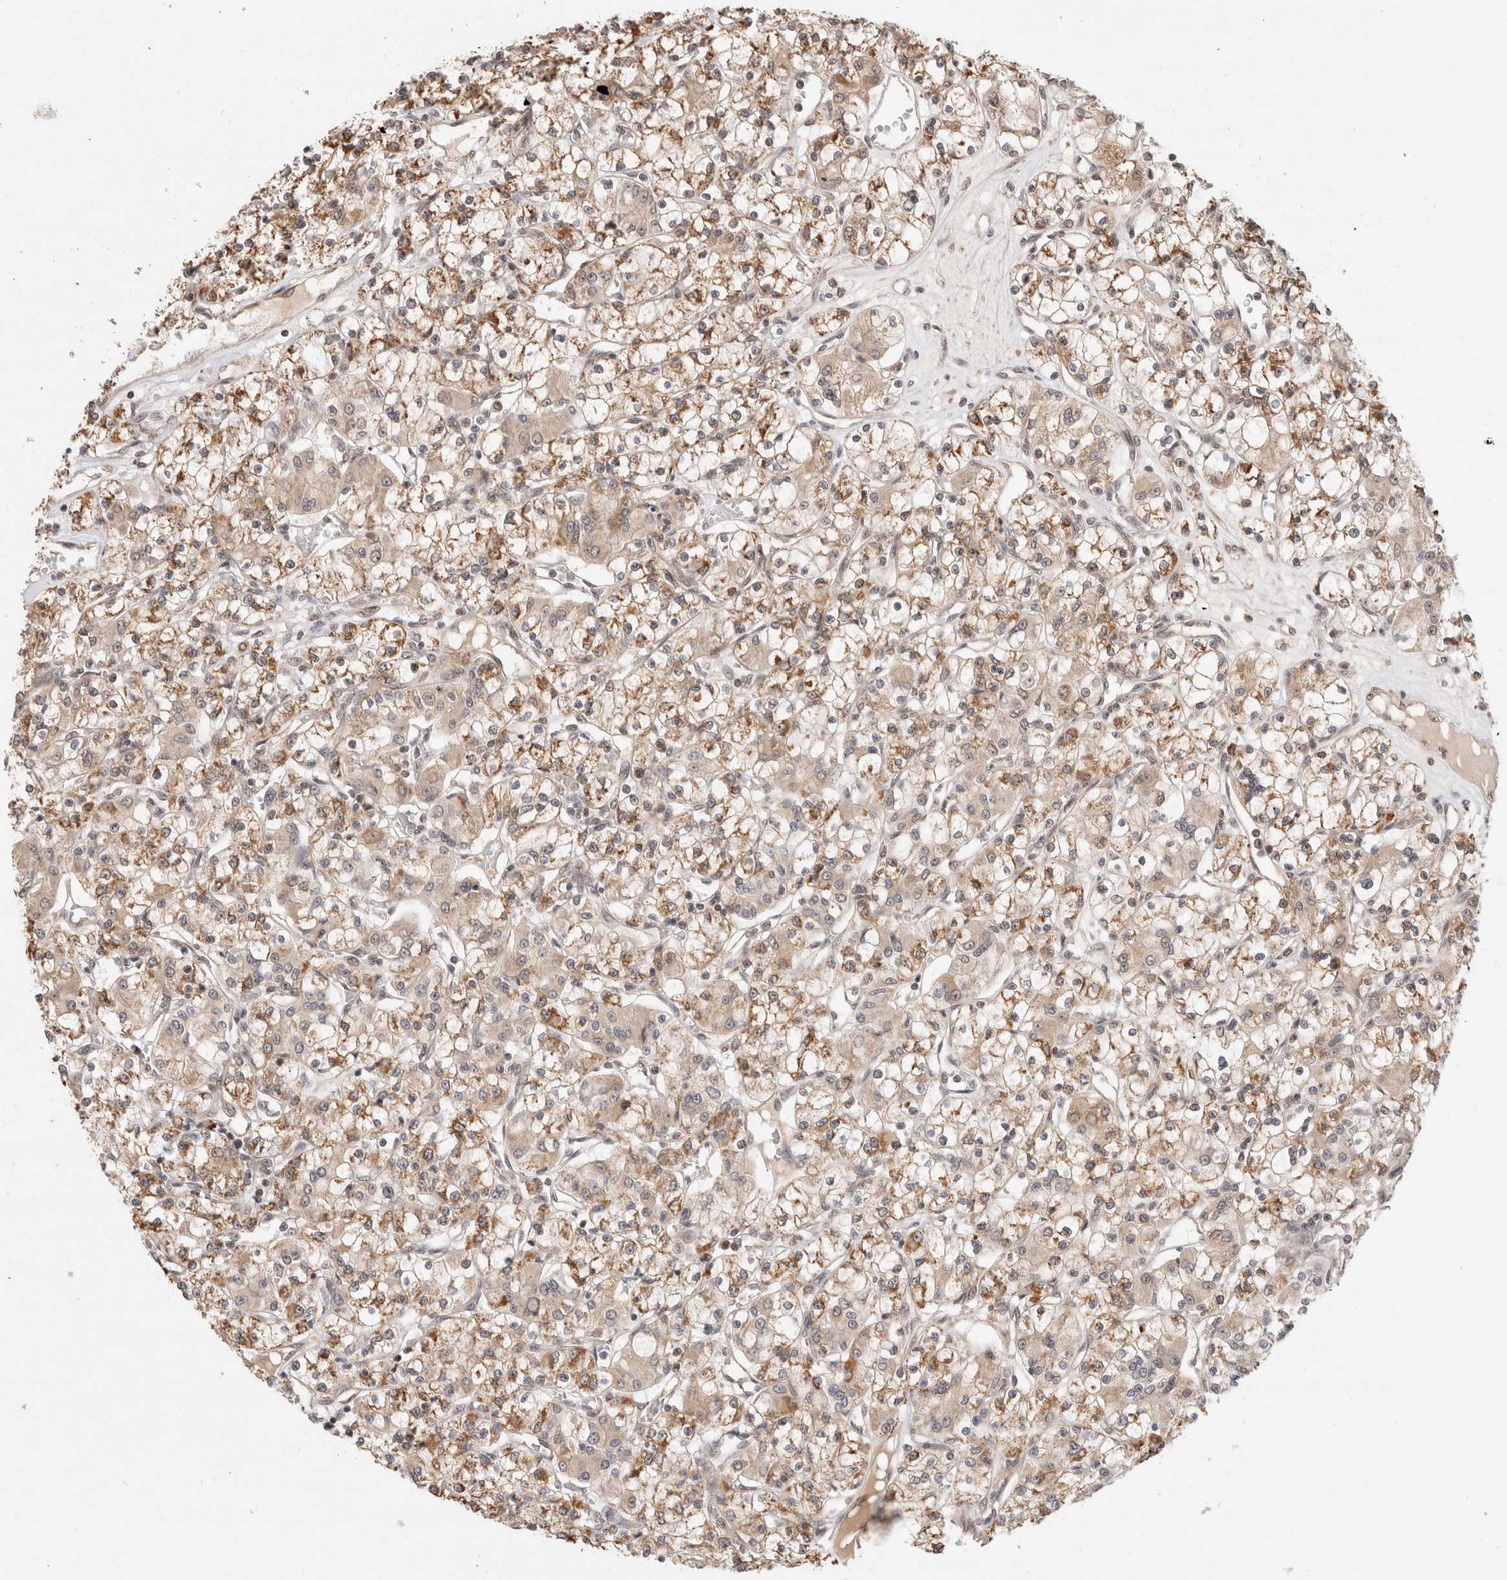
{"staining": {"intensity": "moderate", "quantity": "25%-75%", "location": "cytoplasmic/membranous"}, "tissue": "renal cancer", "cell_type": "Tumor cells", "image_type": "cancer", "snomed": [{"axis": "morphology", "description": "Adenocarcinoma, NOS"}, {"axis": "topography", "description": "Kidney"}], "caption": "Renal cancer stained for a protein (brown) exhibits moderate cytoplasmic/membranous positive positivity in about 25%-75% of tumor cells.", "gene": "MPHOSPH6", "patient": {"sex": "female", "age": 59}}